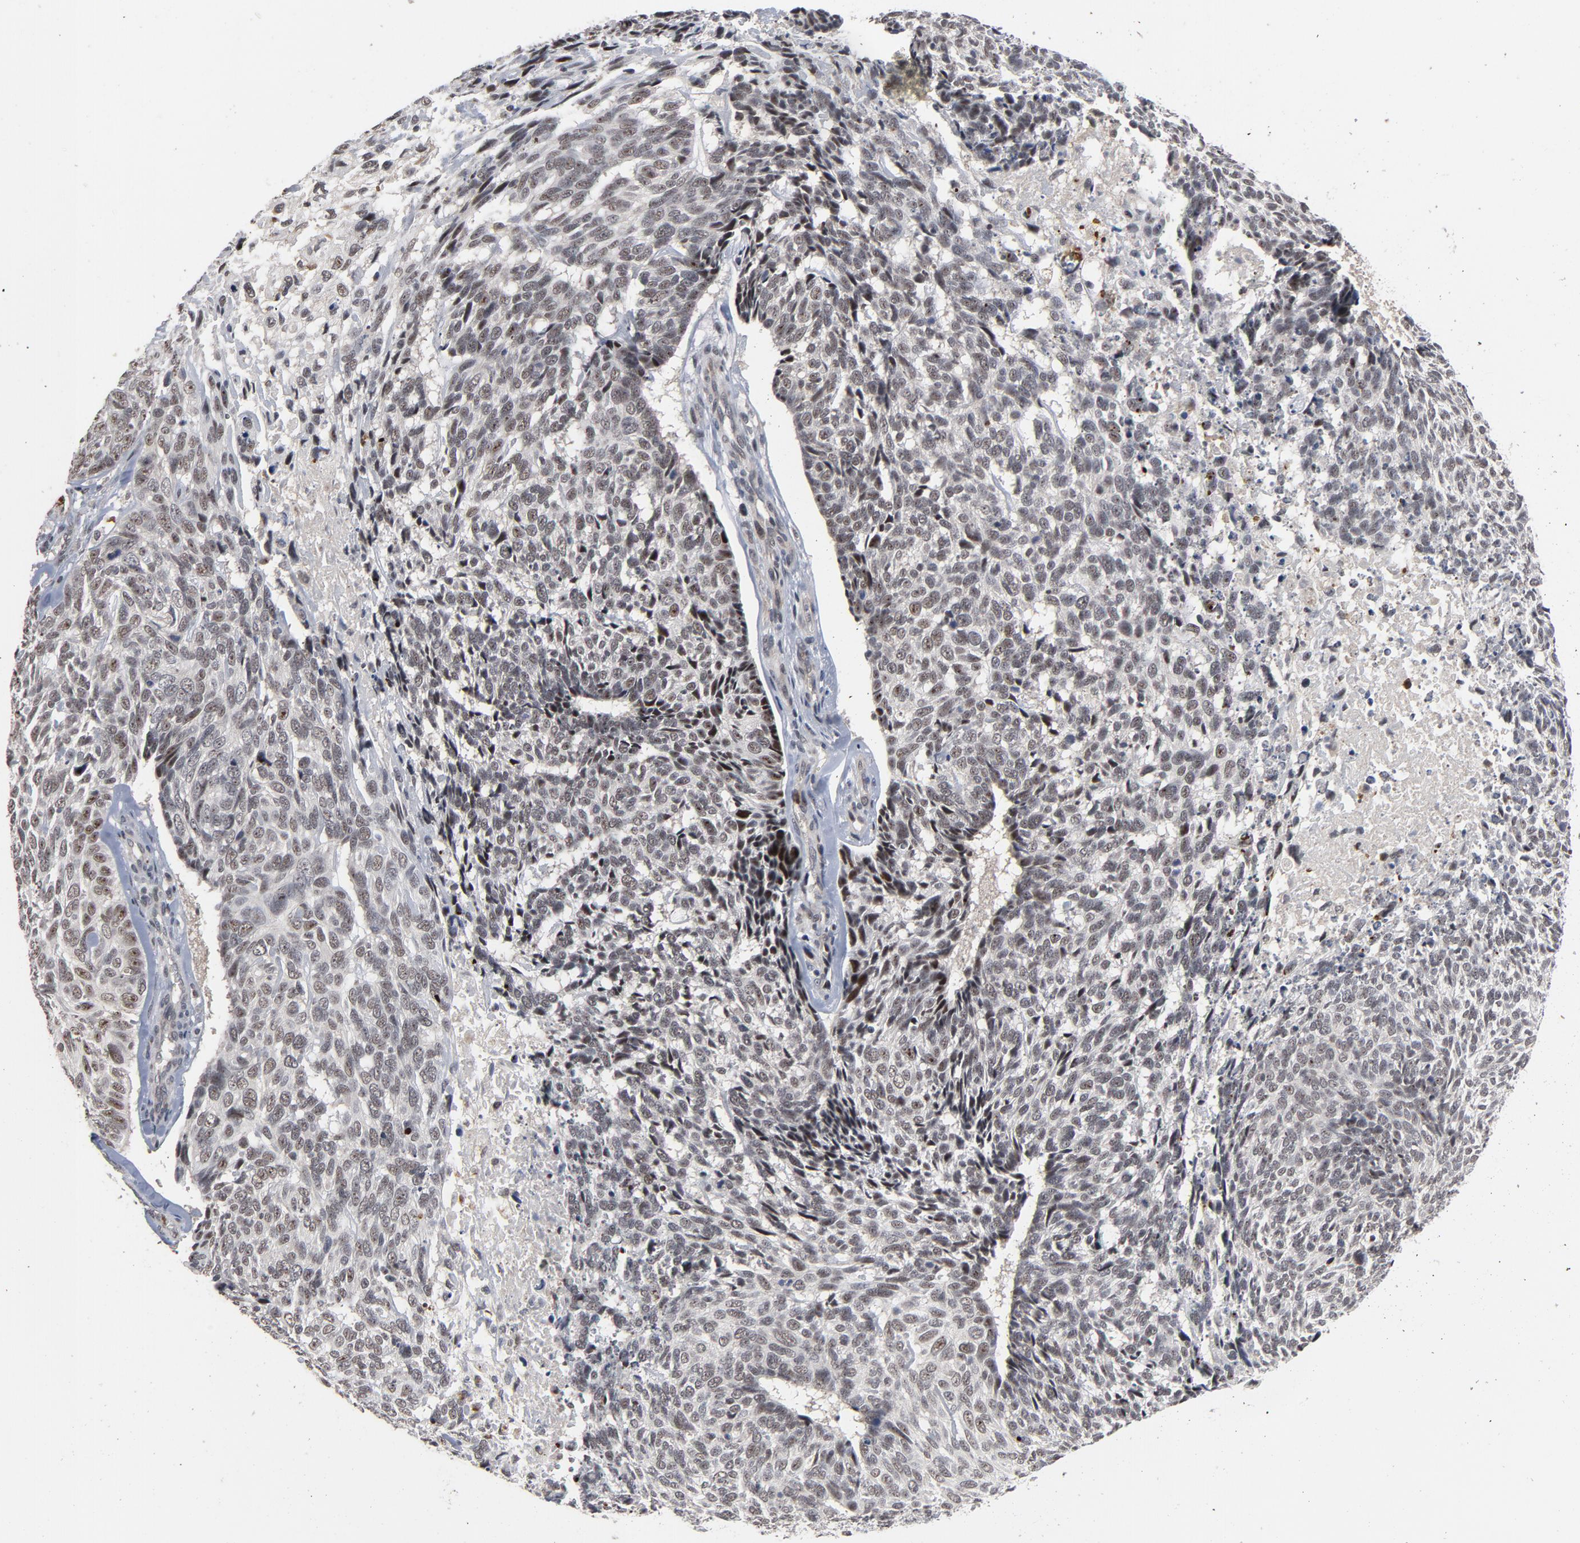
{"staining": {"intensity": "weak", "quantity": "<25%", "location": "nuclear"}, "tissue": "skin cancer", "cell_type": "Tumor cells", "image_type": "cancer", "snomed": [{"axis": "morphology", "description": "Basal cell carcinoma"}, {"axis": "topography", "description": "Skin"}], "caption": "Skin basal cell carcinoma stained for a protein using immunohistochemistry exhibits no positivity tumor cells.", "gene": "RTL5", "patient": {"sex": "male", "age": 72}}